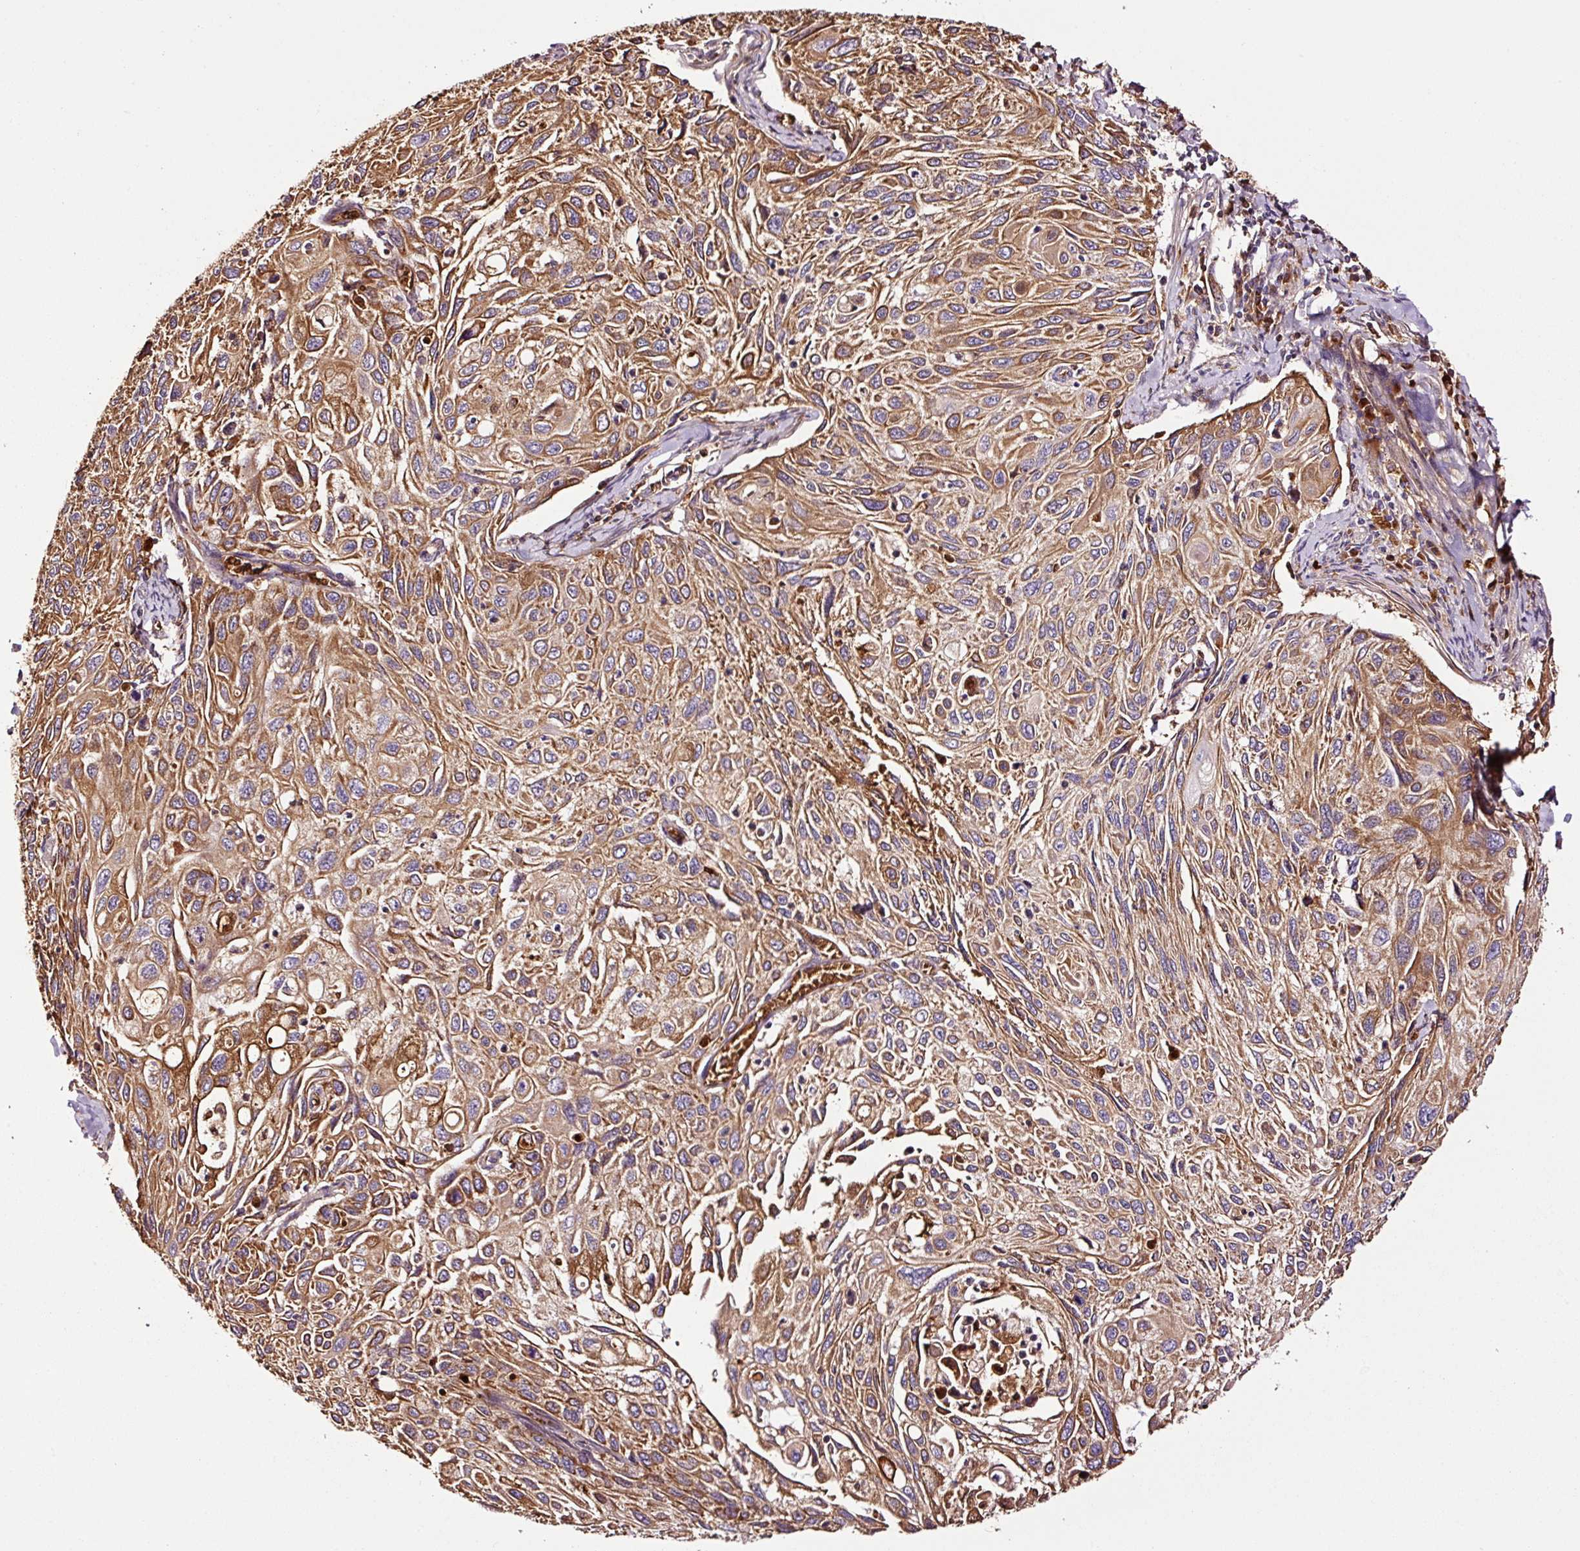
{"staining": {"intensity": "moderate", "quantity": ">75%", "location": "cytoplasmic/membranous"}, "tissue": "cervical cancer", "cell_type": "Tumor cells", "image_type": "cancer", "snomed": [{"axis": "morphology", "description": "Squamous cell carcinoma, NOS"}, {"axis": "topography", "description": "Cervix"}], "caption": "IHC micrograph of neoplastic tissue: cervical cancer stained using IHC shows medium levels of moderate protein expression localized specifically in the cytoplasmic/membranous of tumor cells, appearing as a cytoplasmic/membranous brown color.", "gene": "PGLYRP2", "patient": {"sex": "female", "age": 70}}